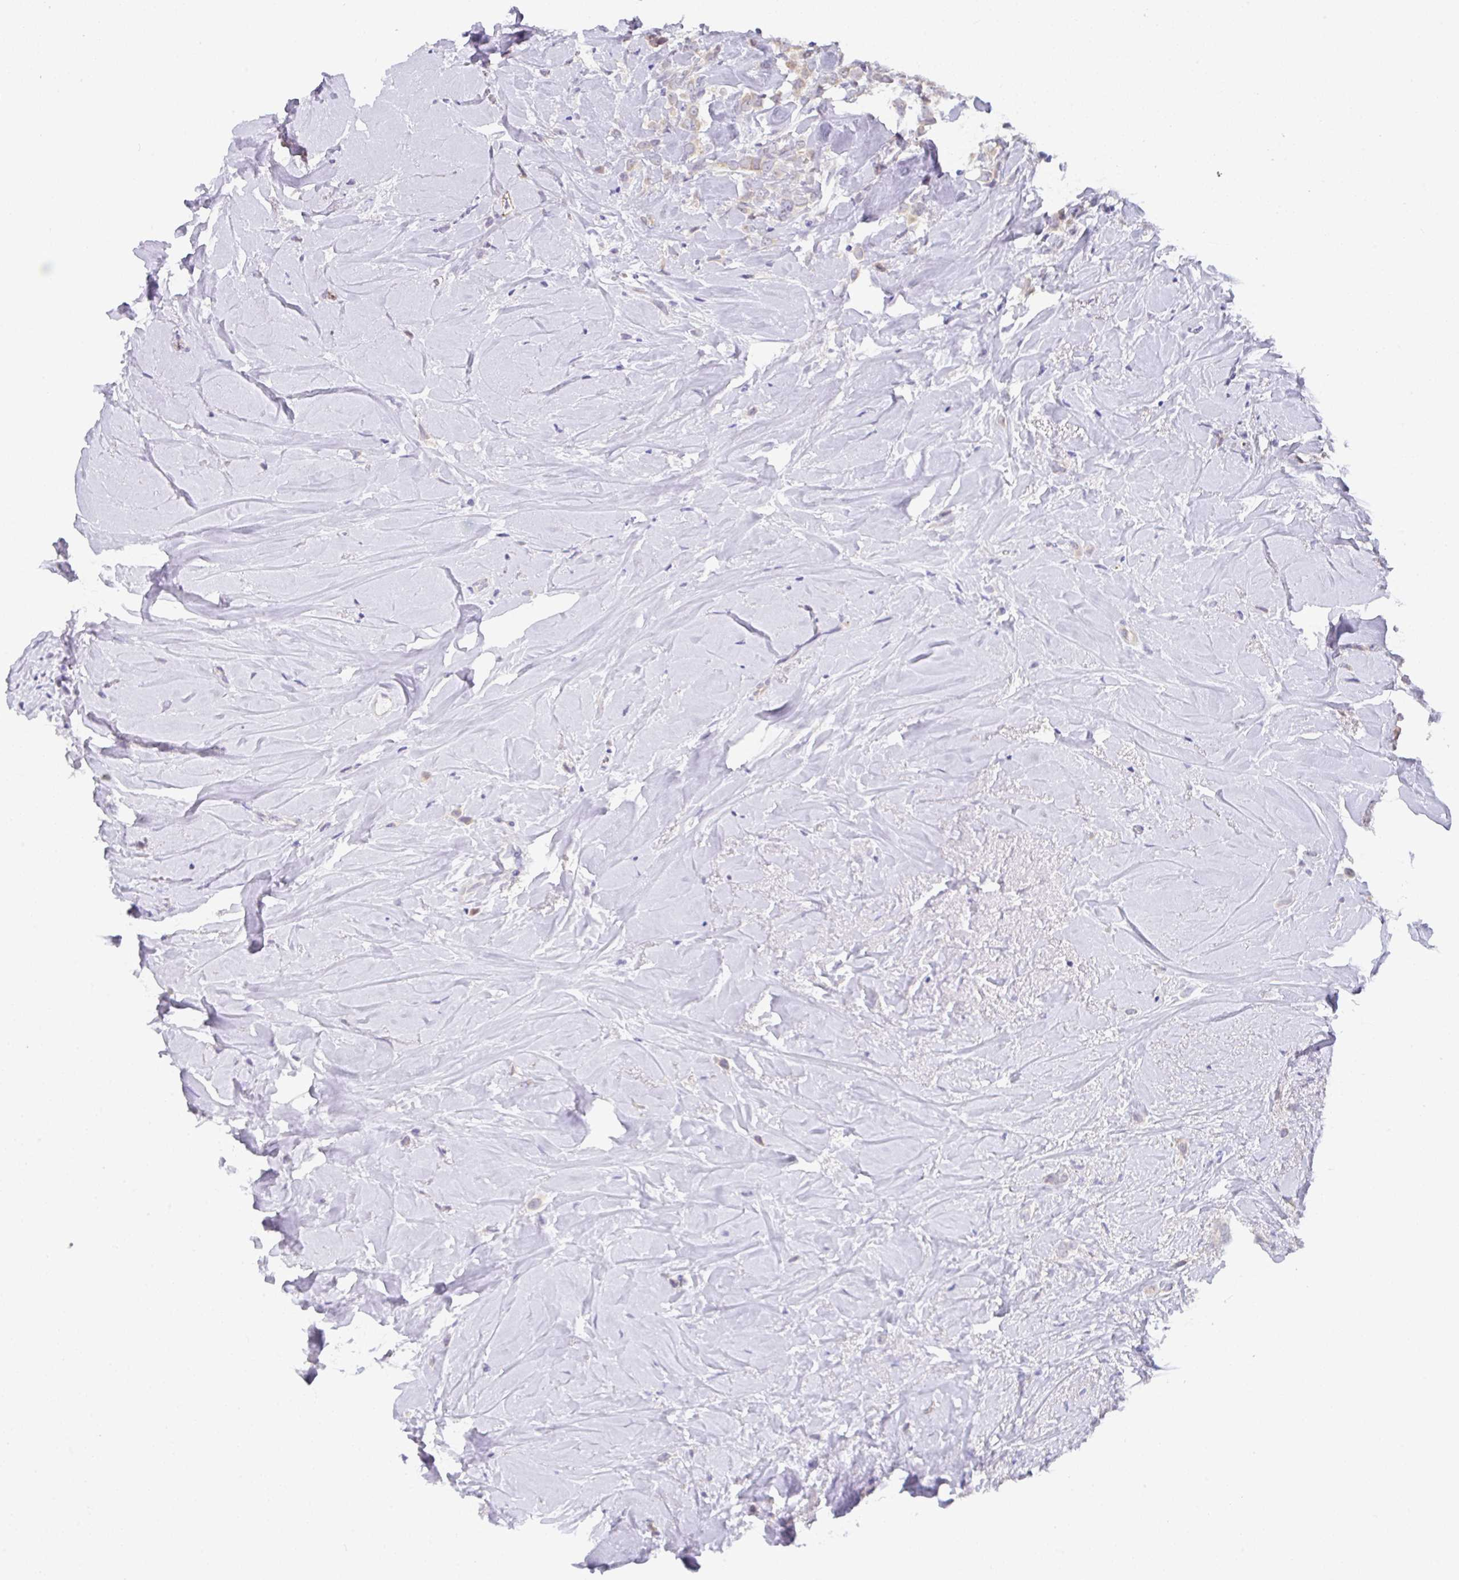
{"staining": {"intensity": "weak", "quantity": "<25%", "location": "cytoplasmic/membranous"}, "tissue": "breast cancer", "cell_type": "Tumor cells", "image_type": "cancer", "snomed": [{"axis": "morphology", "description": "Duct carcinoma"}, {"axis": "topography", "description": "Breast"}], "caption": "This micrograph is of intraductal carcinoma (breast) stained with IHC to label a protein in brown with the nuclei are counter-stained blue. There is no expression in tumor cells.", "gene": "CGNL1", "patient": {"sex": "female", "age": 80}}